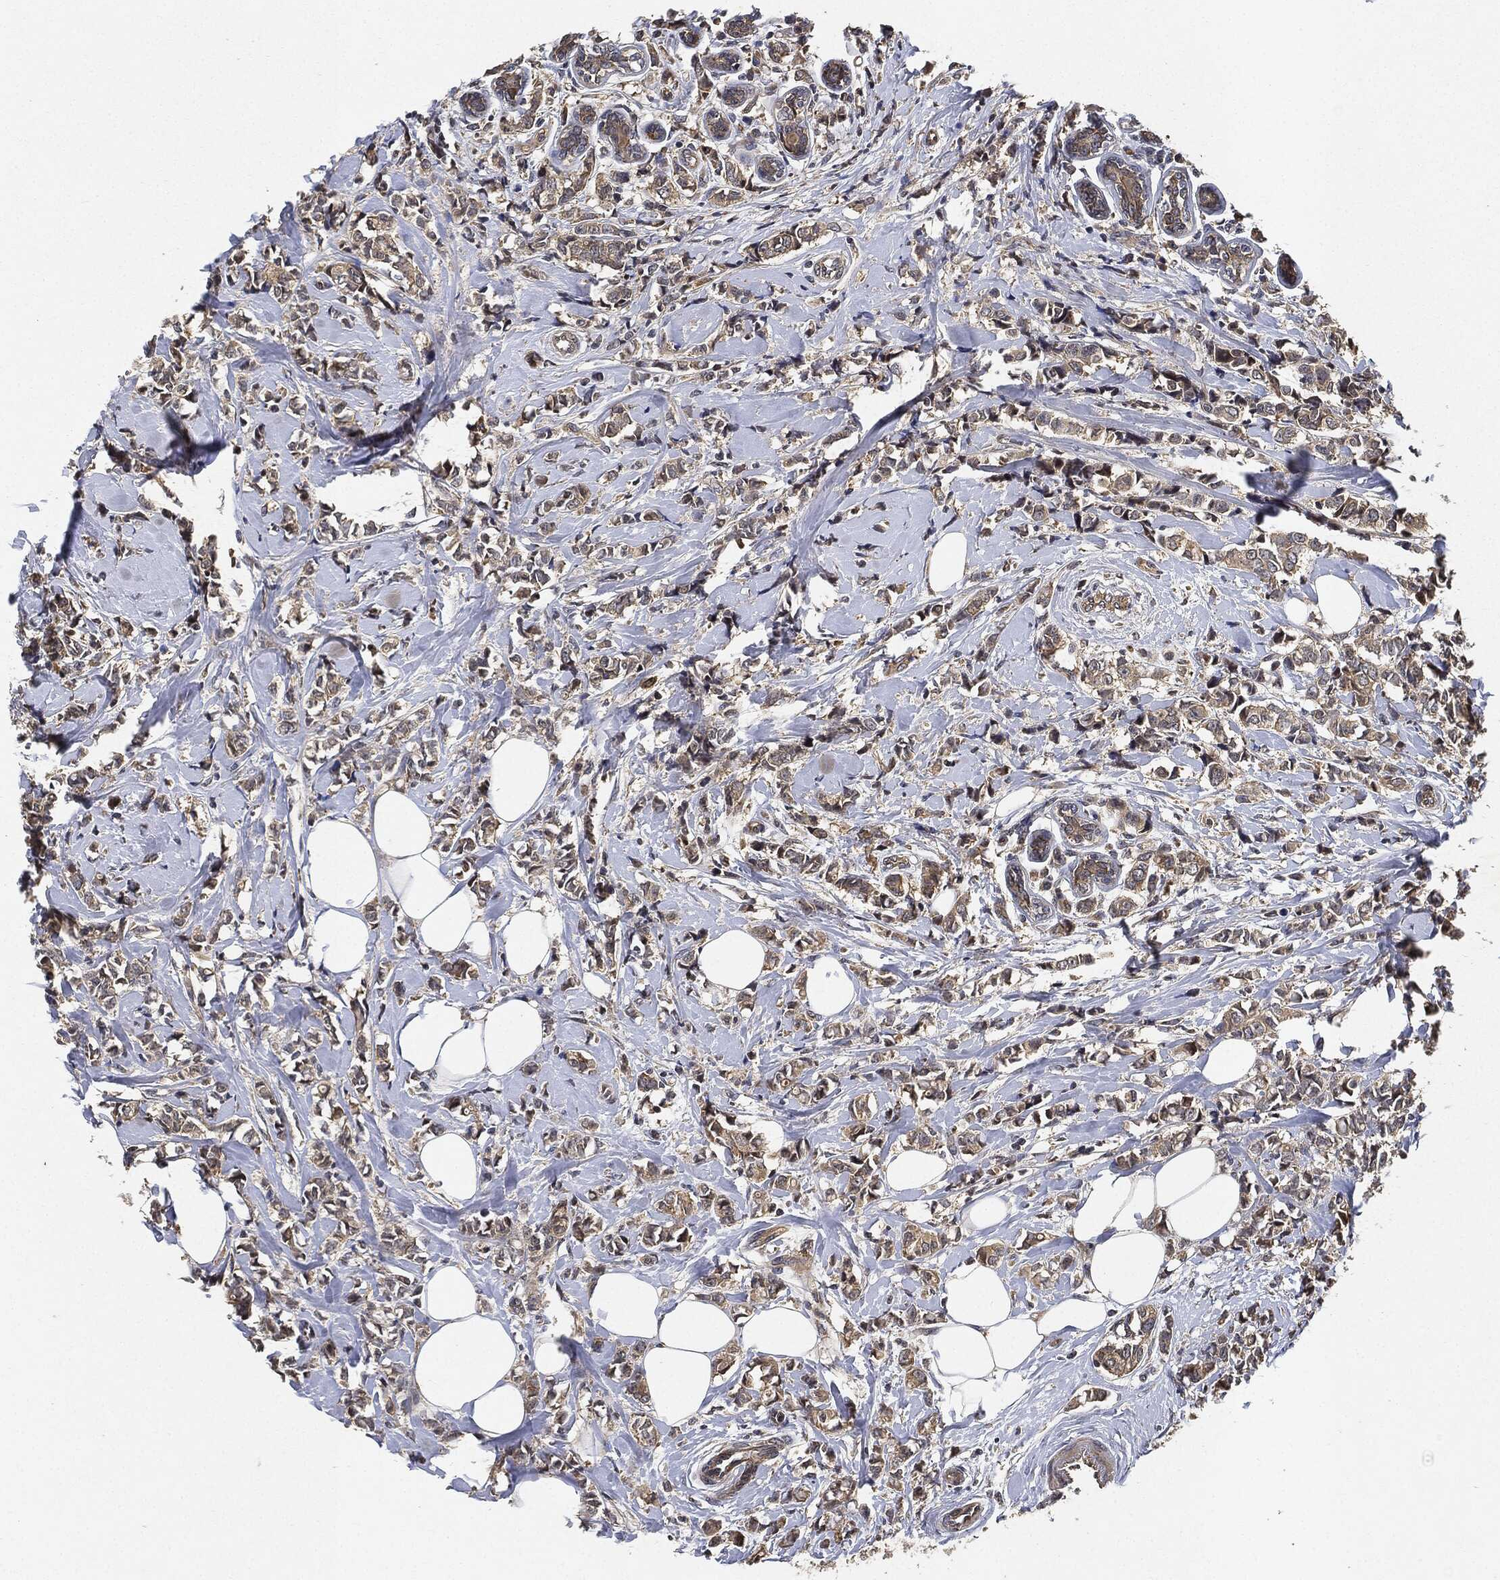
{"staining": {"intensity": "negative", "quantity": "none", "location": "none"}, "tissue": "breast cancer", "cell_type": "Tumor cells", "image_type": "cancer", "snomed": [{"axis": "morphology", "description": "Normal tissue, NOS"}, {"axis": "morphology", "description": "Duct carcinoma"}, {"axis": "topography", "description": "Breast"}], "caption": "Immunohistochemistry of intraductal carcinoma (breast) shows no positivity in tumor cells. (Immunohistochemistry, brightfield microscopy, high magnification).", "gene": "MLST8", "patient": {"sex": "female", "age": 44}}